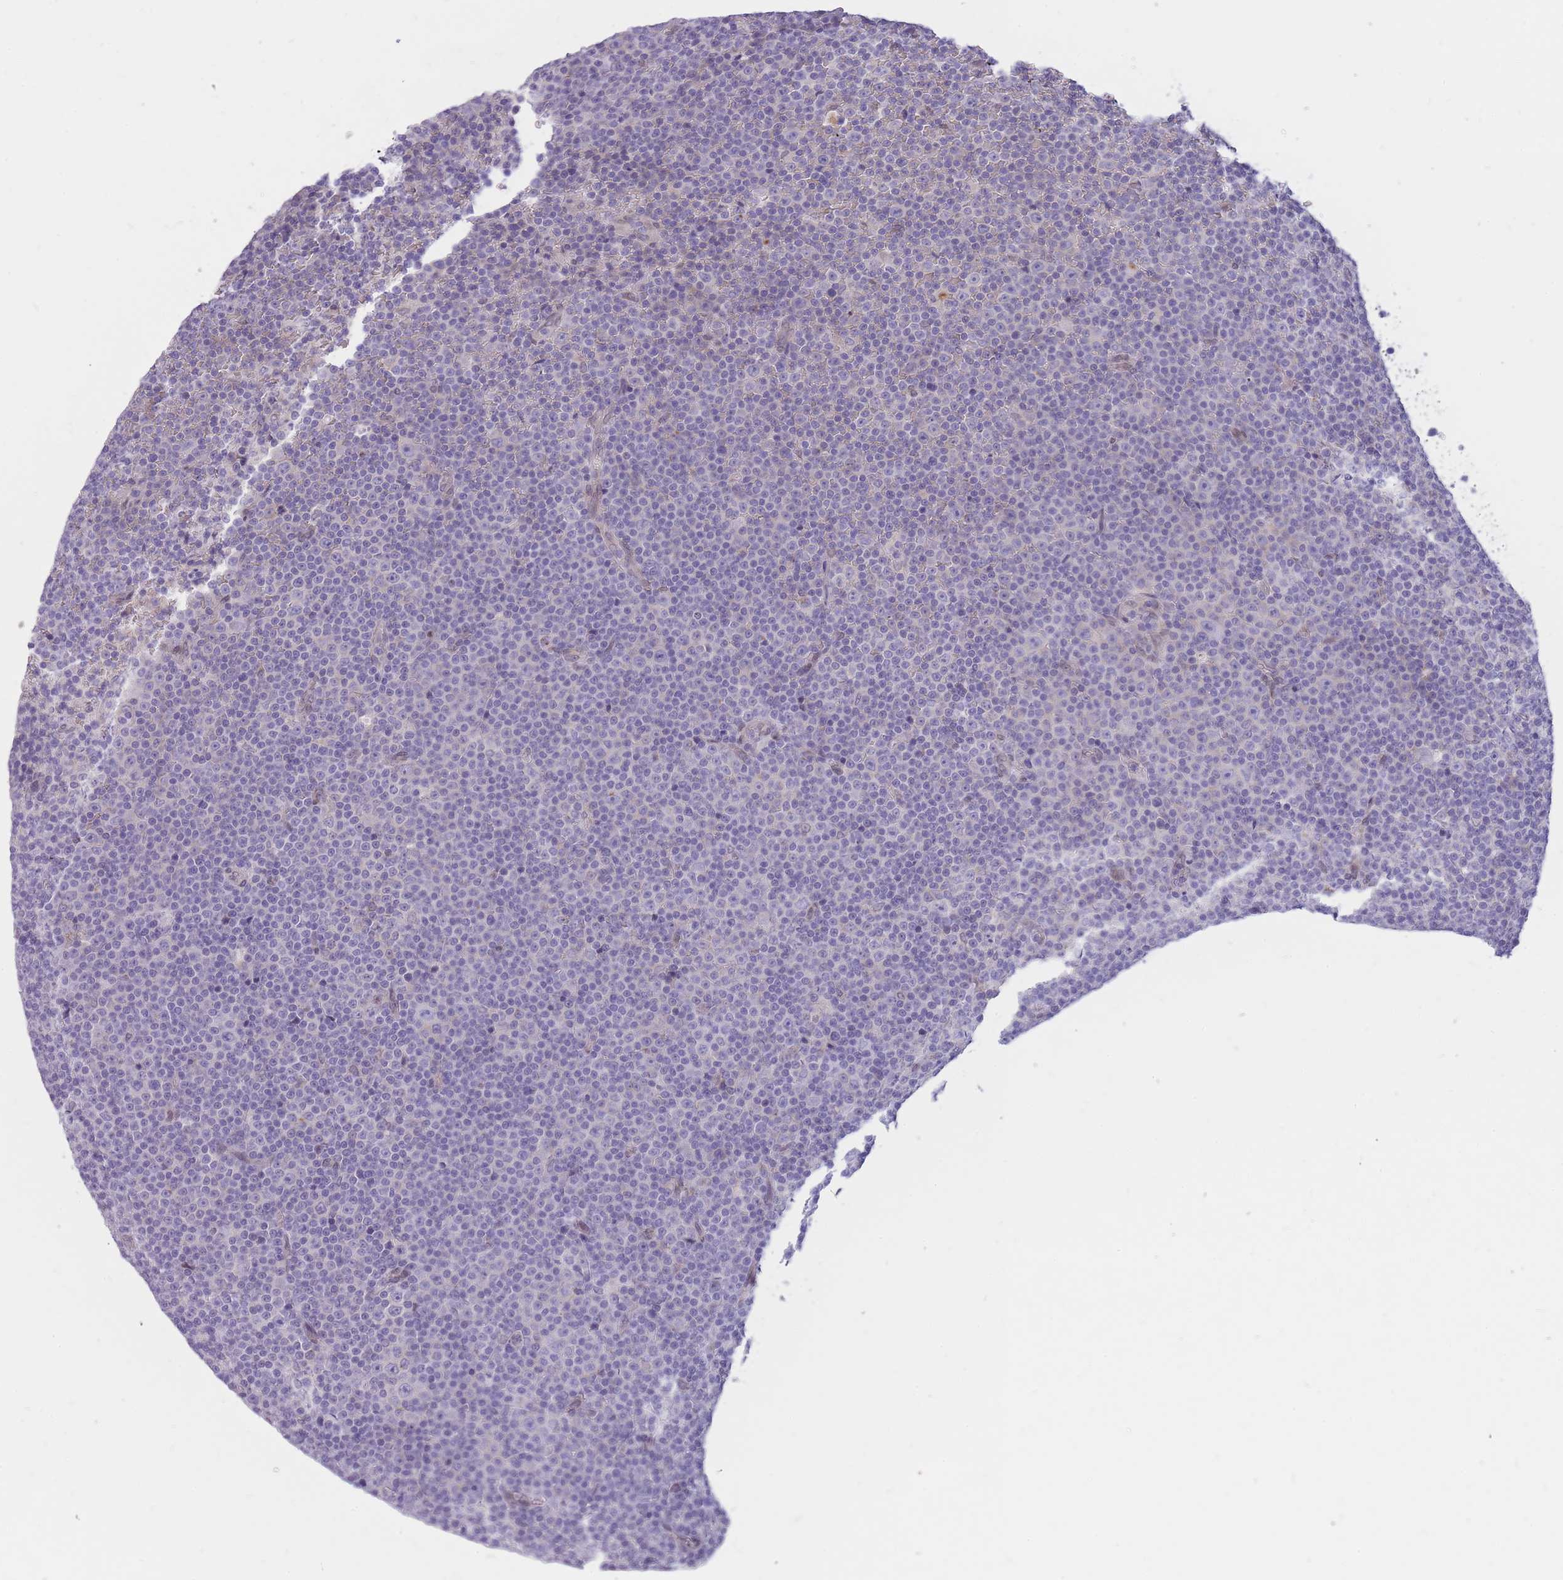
{"staining": {"intensity": "negative", "quantity": "none", "location": "none"}, "tissue": "lymphoma", "cell_type": "Tumor cells", "image_type": "cancer", "snomed": [{"axis": "morphology", "description": "Malignant lymphoma, non-Hodgkin's type, Low grade"}, {"axis": "topography", "description": "Lymph node"}], "caption": "DAB (3,3'-diaminobenzidine) immunohistochemical staining of human malignant lymphoma, non-Hodgkin's type (low-grade) shows no significant expression in tumor cells. (DAB (3,3'-diaminobenzidine) immunohistochemistry (IHC) with hematoxylin counter stain).", "gene": "HOOK2", "patient": {"sex": "female", "age": 67}}